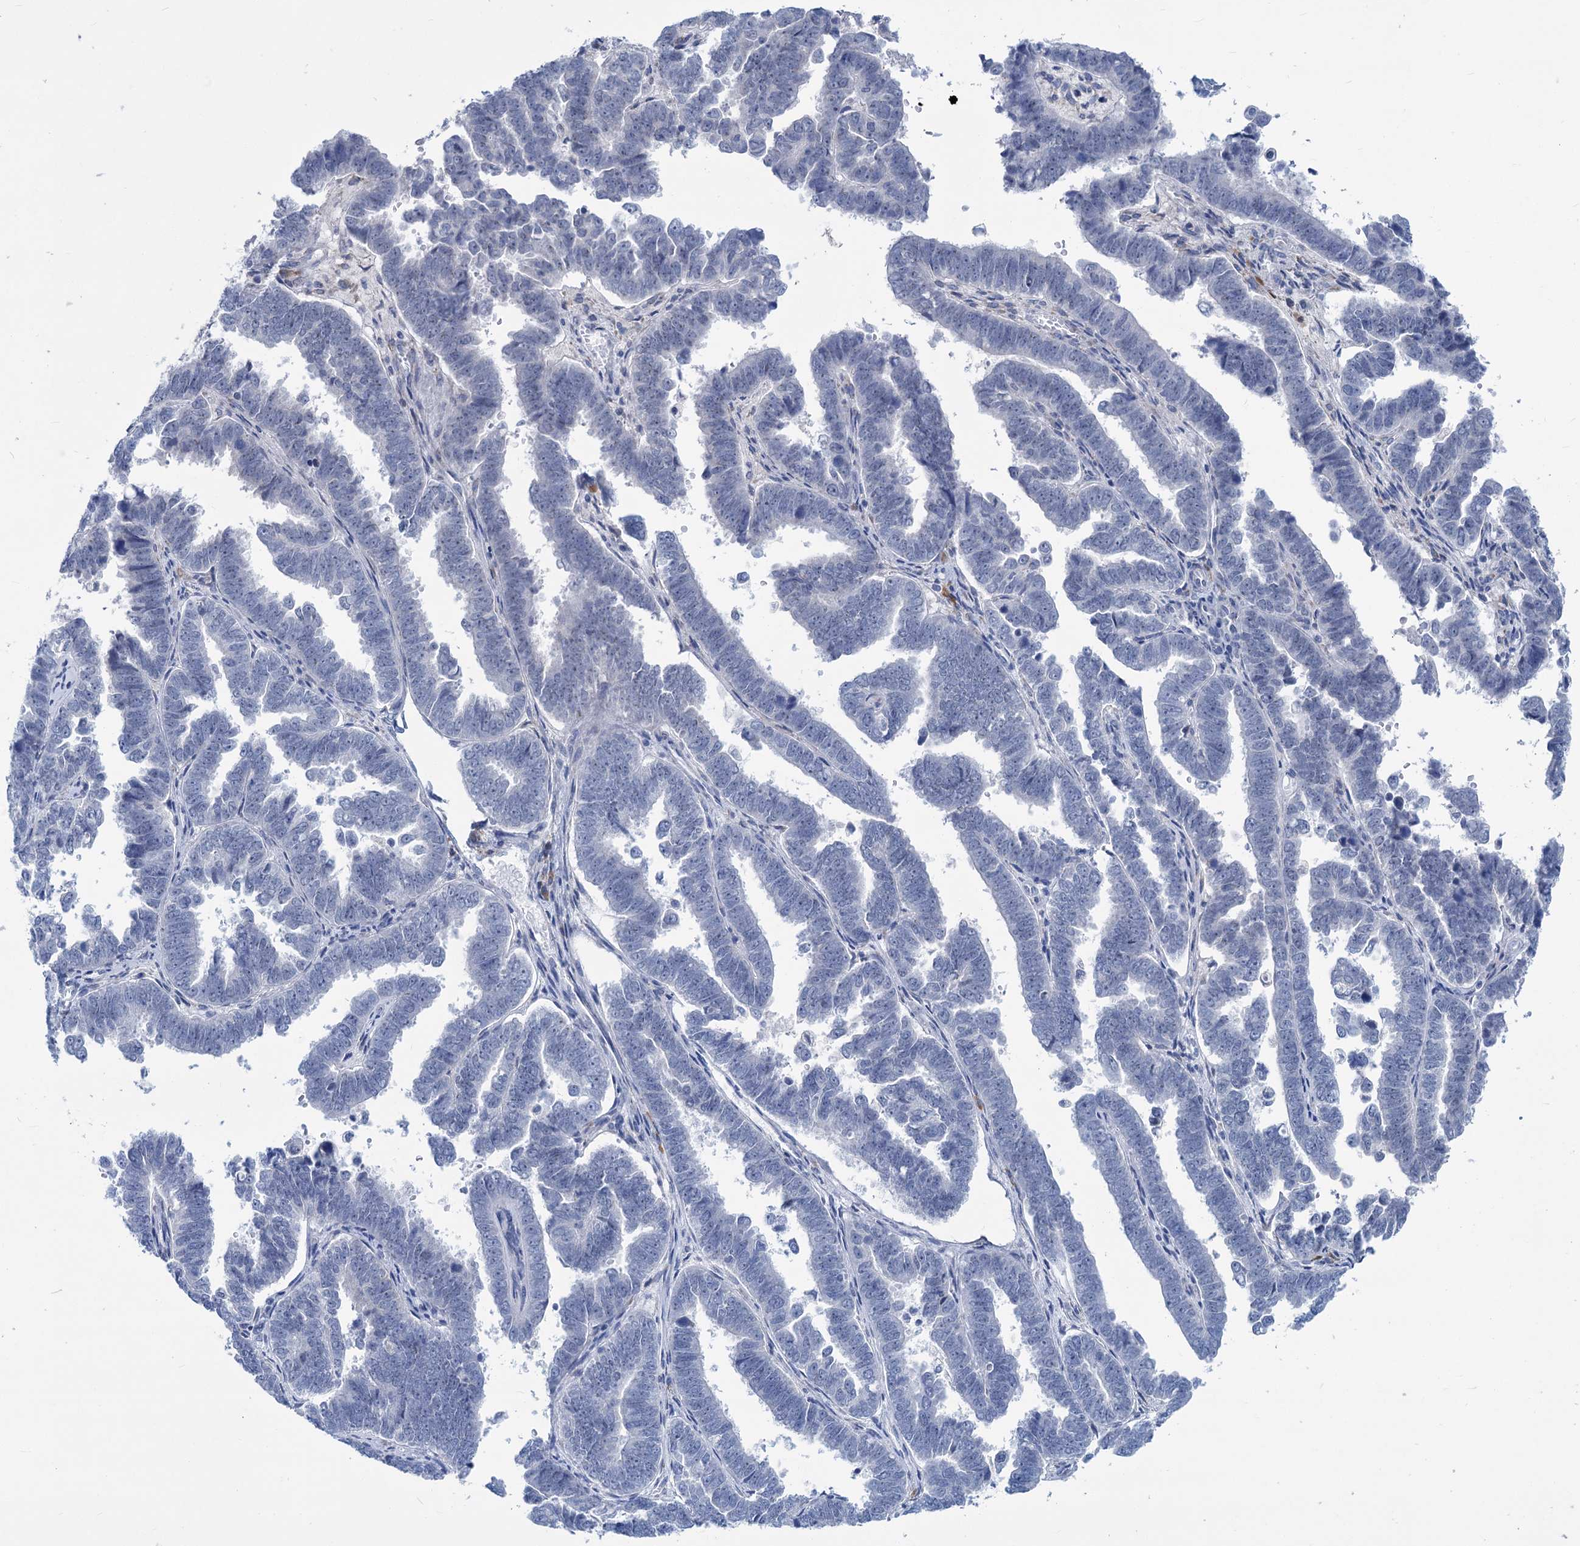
{"staining": {"intensity": "negative", "quantity": "none", "location": "none"}, "tissue": "endometrial cancer", "cell_type": "Tumor cells", "image_type": "cancer", "snomed": [{"axis": "morphology", "description": "Adenocarcinoma, NOS"}, {"axis": "topography", "description": "Endometrium"}], "caption": "Immunohistochemical staining of endometrial cancer reveals no significant positivity in tumor cells. (Brightfield microscopy of DAB immunohistochemistry (IHC) at high magnification).", "gene": "NEU3", "patient": {"sex": "female", "age": 75}}